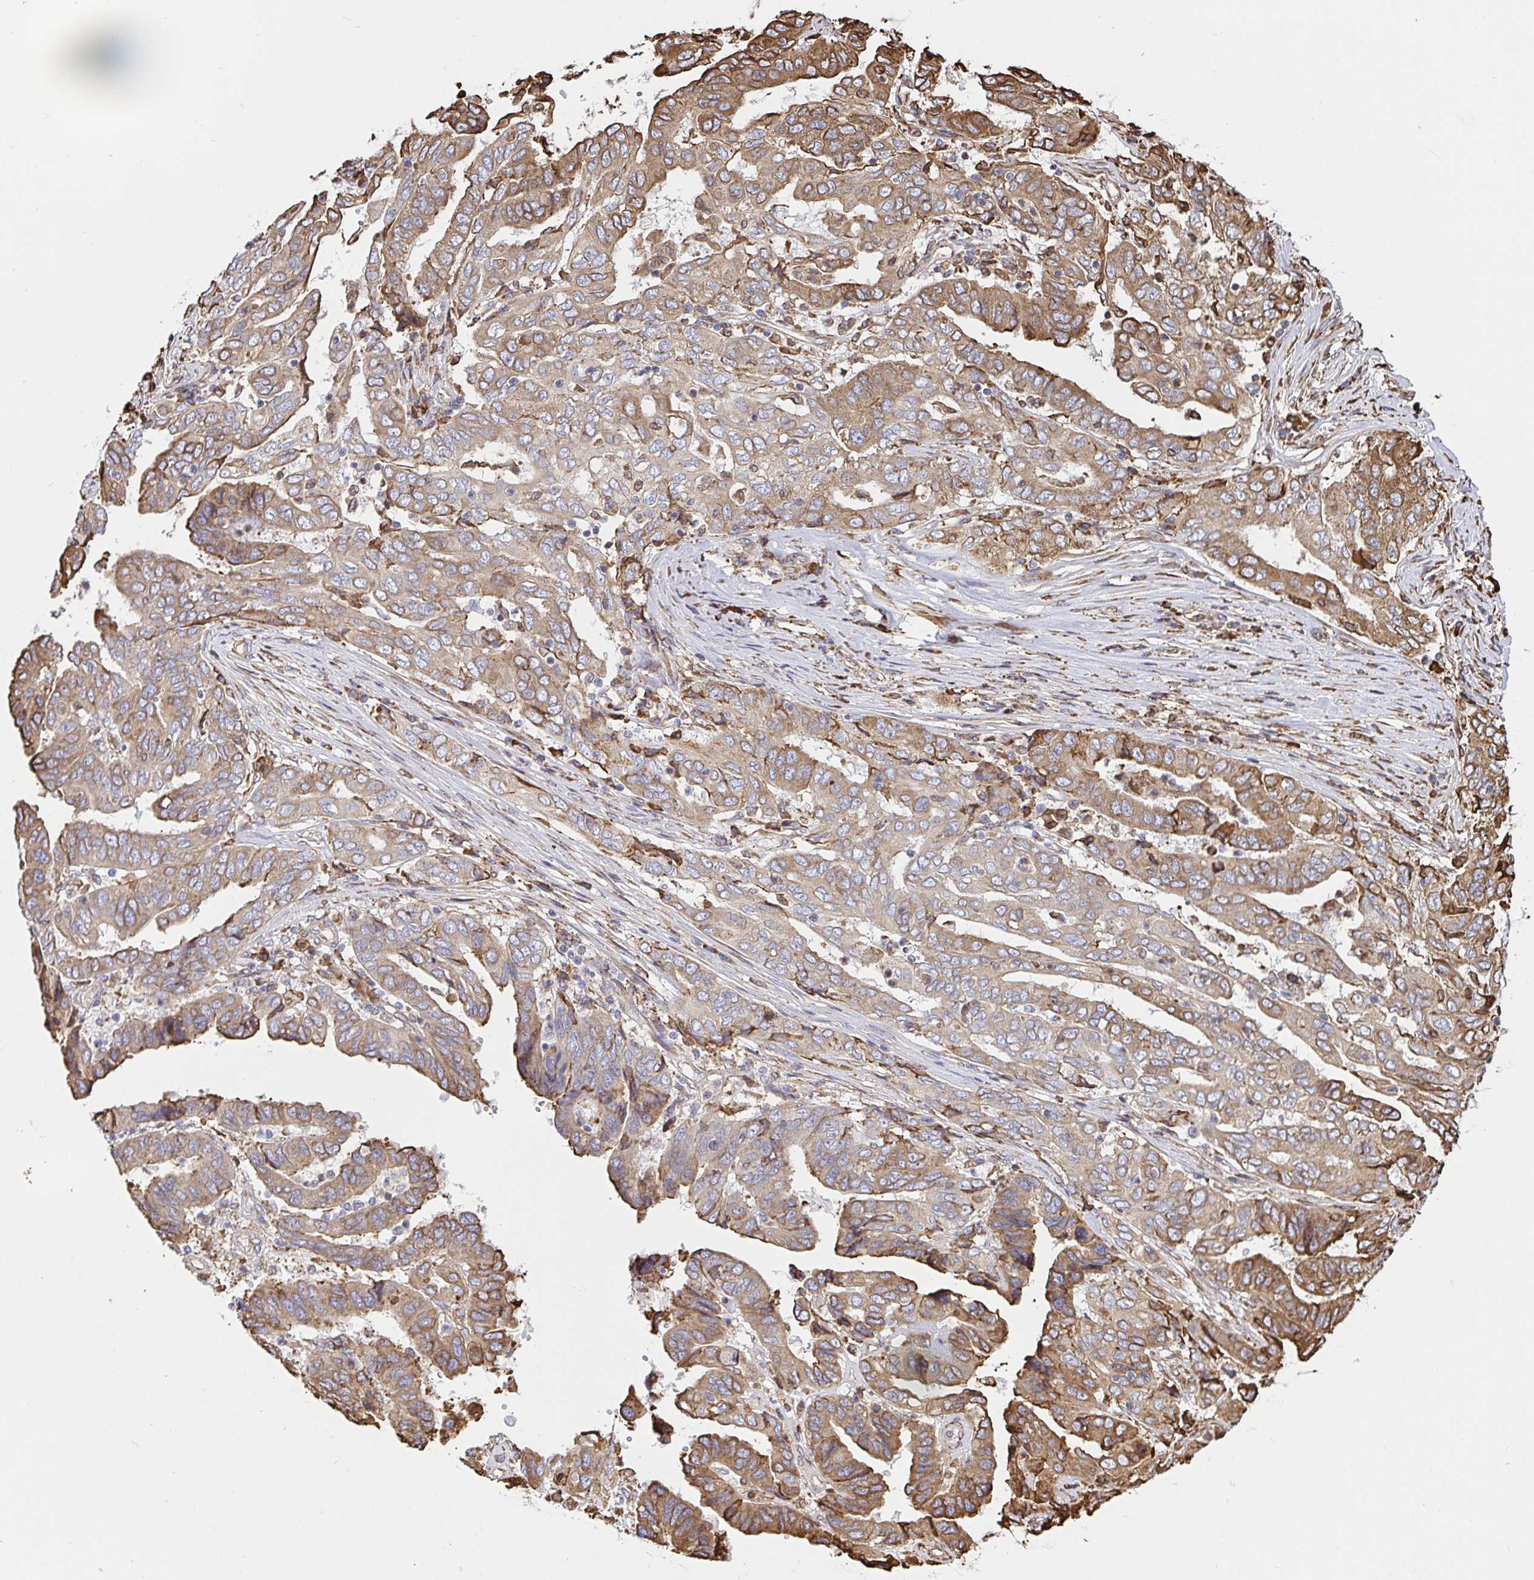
{"staining": {"intensity": "moderate", "quantity": ">75%", "location": "cytoplasmic/membranous"}, "tissue": "ovarian cancer", "cell_type": "Tumor cells", "image_type": "cancer", "snomed": [{"axis": "morphology", "description": "Cystadenocarcinoma, serous, NOS"}, {"axis": "topography", "description": "Ovary"}], "caption": "An image of human ovarian cancer stained for a protein displays moderate cytoplasmic/membranous brown staining in tumor cells. (DAB IHC with brightfield microscopy, high magnification).", "gene": "CLGN", "patient": {"sex": "female", "age": 79}}